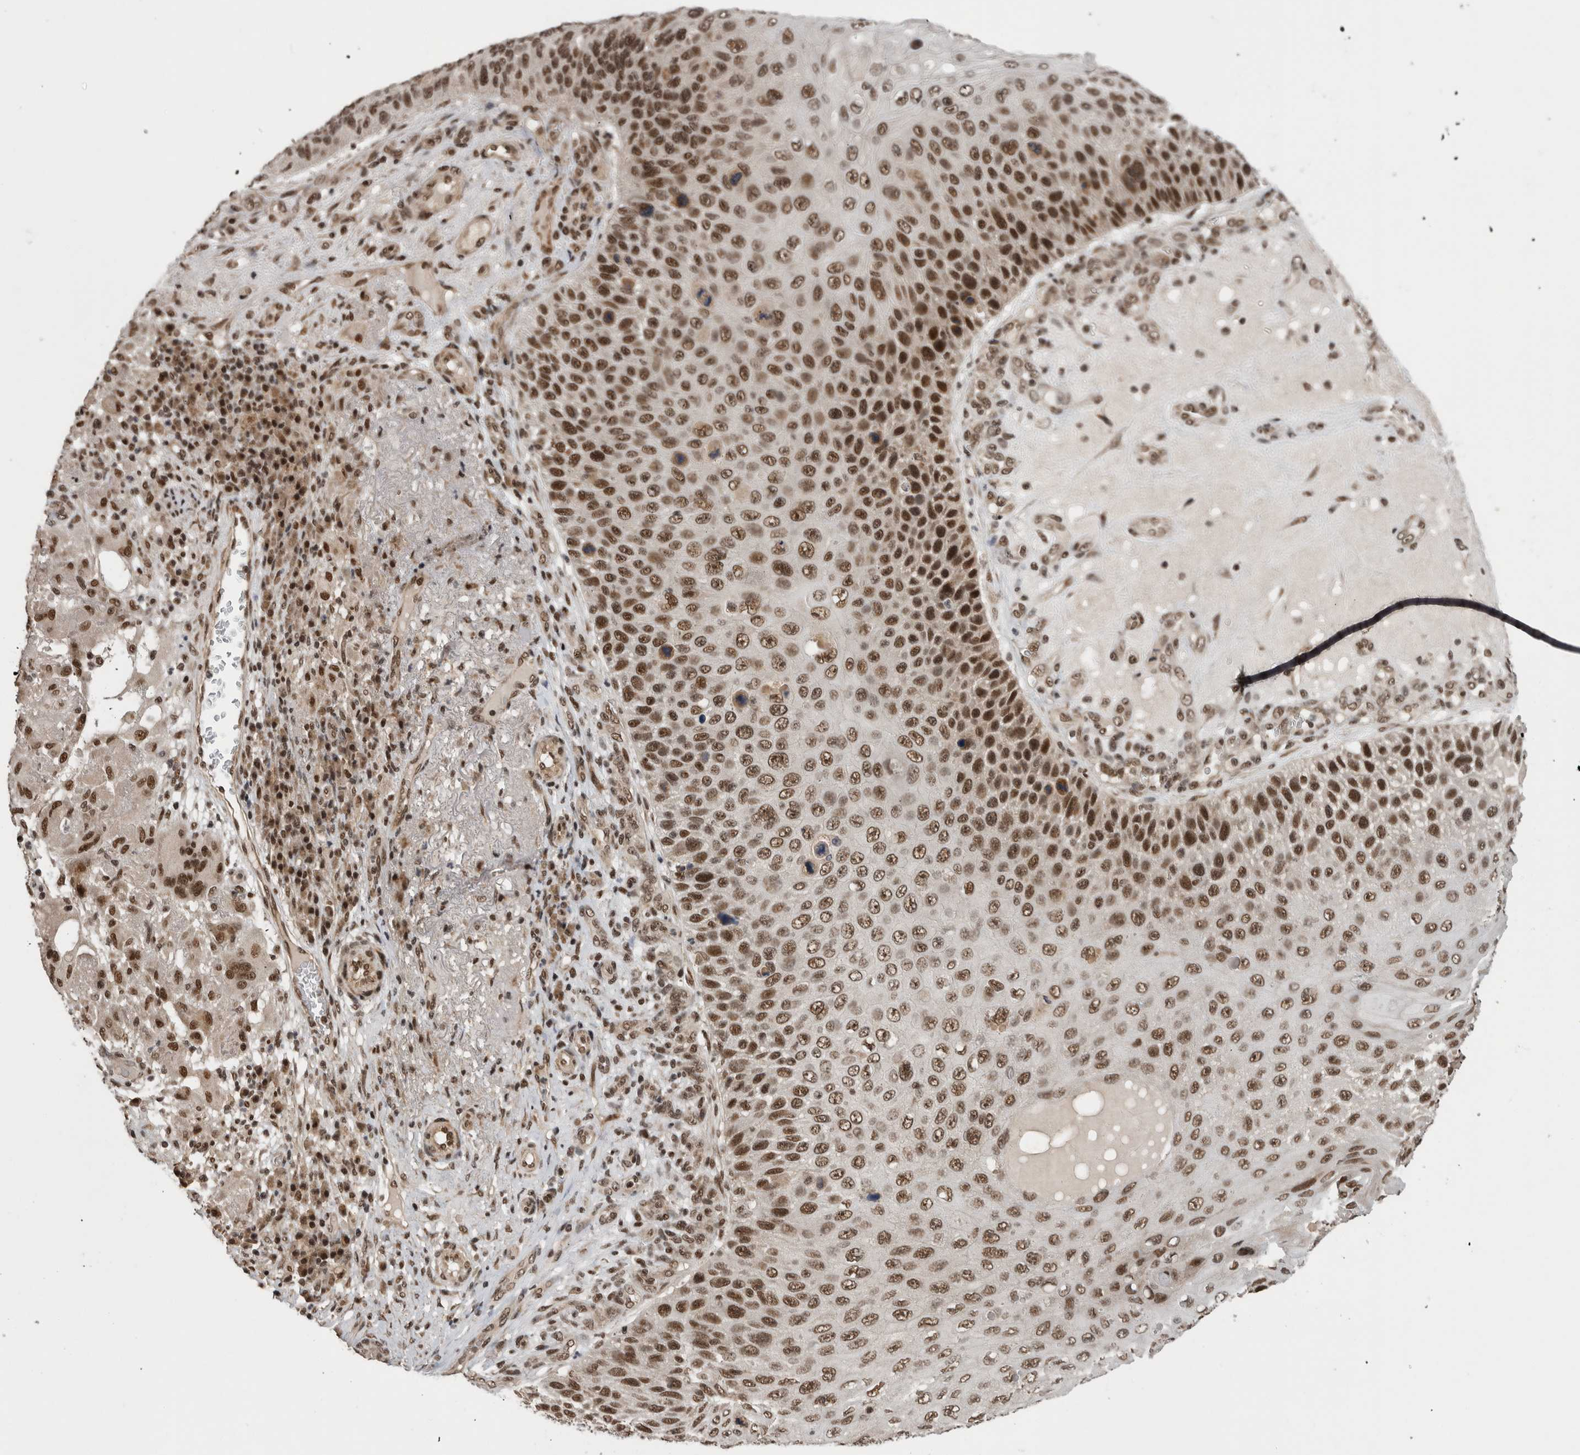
{"staining": {"intensity": "strong", "quantity": ">75%", "location": "nuclear"}, "tissue": "skin cancer", "cell_type": "Tumor cells", "image_type": "cancer", "snomed": [{"axis": "morphology", "description": "Squamous cell carcinoma, NOS"}, {"axis": "topography", "description": "Skin"}], "caption": "The image reveals a brown stain indicating the presence of a protein in the nuclear of tumor cells in skin squamous cell carcinoma. (DAB (3,3'-diaminobenzidine) = brown stain, brightfield microscopy at high magnification).", "gene": "CPSF2", "patient": {"sex": "female", "age": 88}}